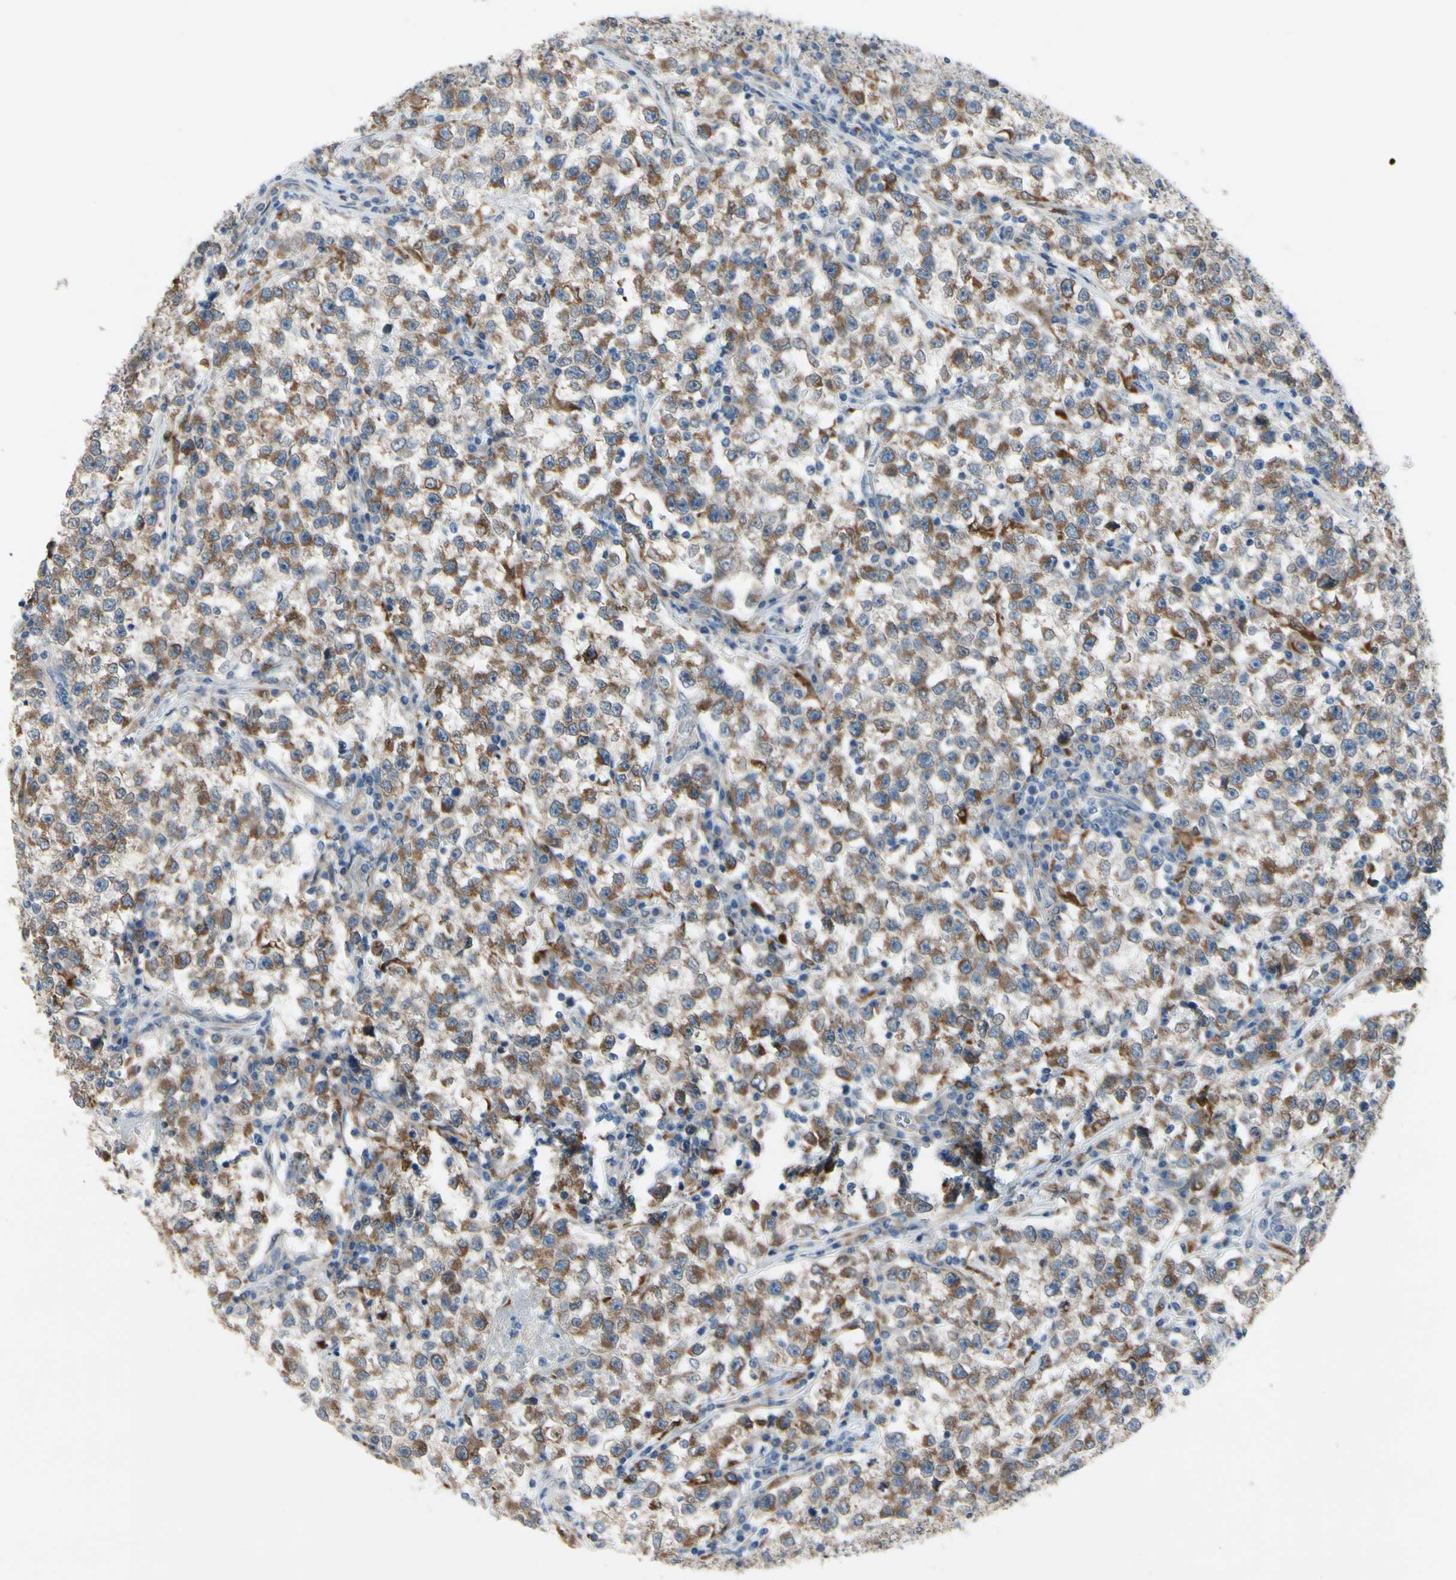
{"staining": {"intensity": "moderate", "quantity": ">75%", "location": "cytoplasmic/membranous"}, "tissue": "testis cancer", "cell_type": "Tumor cells", "image_type": "cancer", "snomed": [{"axis": "morphology", "description": "Seminoma, NOS"}, {"axis": "topography", "description": "Testis"}], "caption": "Moderate cytoplasmic/membranous staining is seen in approximately >75% of tumor cells in testis seminoma.", "gene": "PRXL2A", "patient": {"sex": "male", "age": 22}}